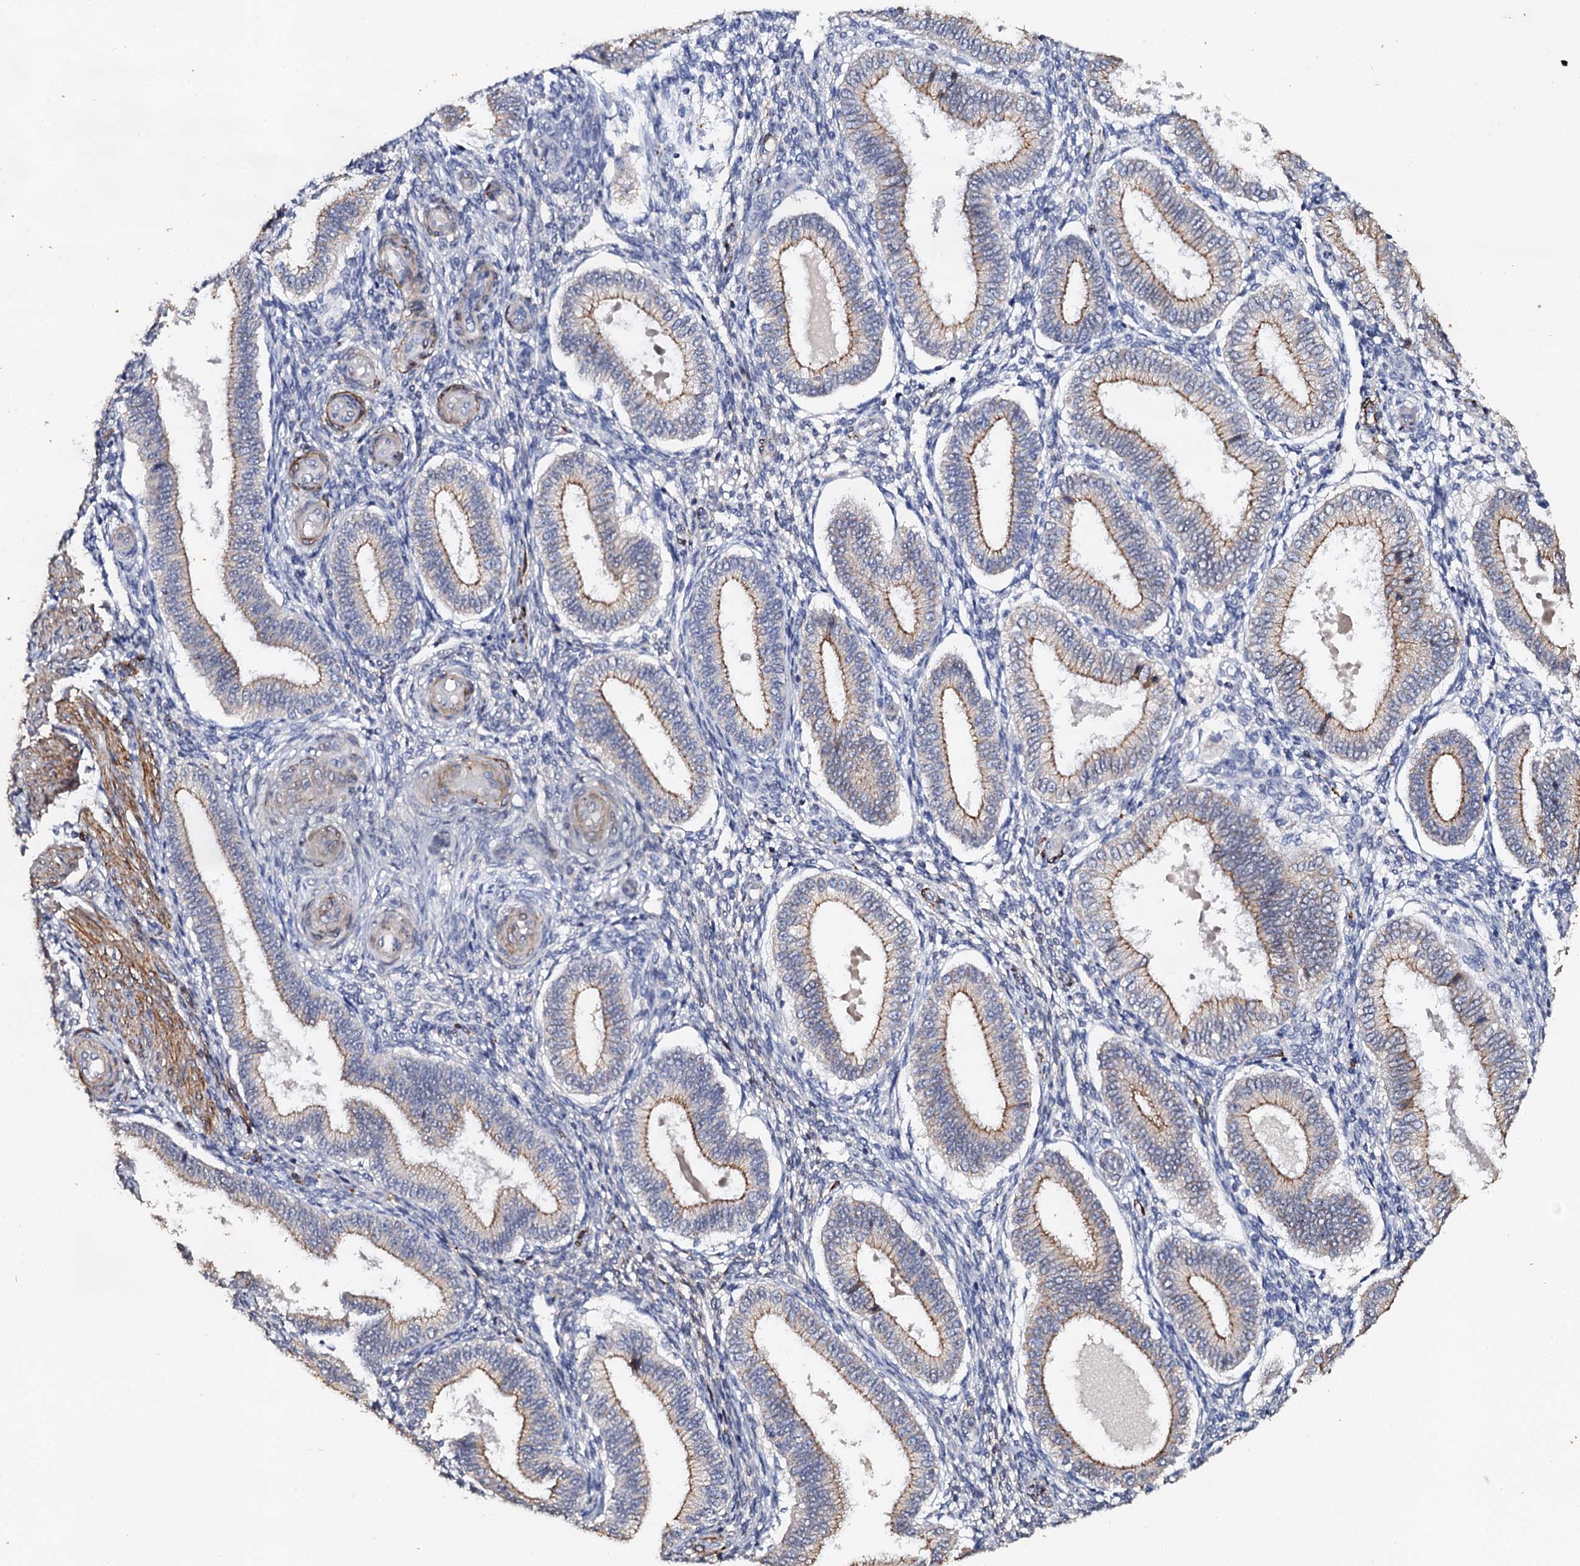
{"staining": {"intensity": "negative", "quantity": "none", "location": "none"}, "tissue": "endometrium", "cell_type": "Cells in endometrial stroma", "image_type": "normal", "snomed": [{"axis": "morphology", "description": "Normal tissue, NOS"}, {"axis": "topography", "description": "Endometrium"}], "caption": "This is an immunohistochemistry (IHC) image of benign human endometrium. There is no expression in cells in endometrial stroma.", "gene": "VPS36", "patient": {"sex": "female", "age": 39}}